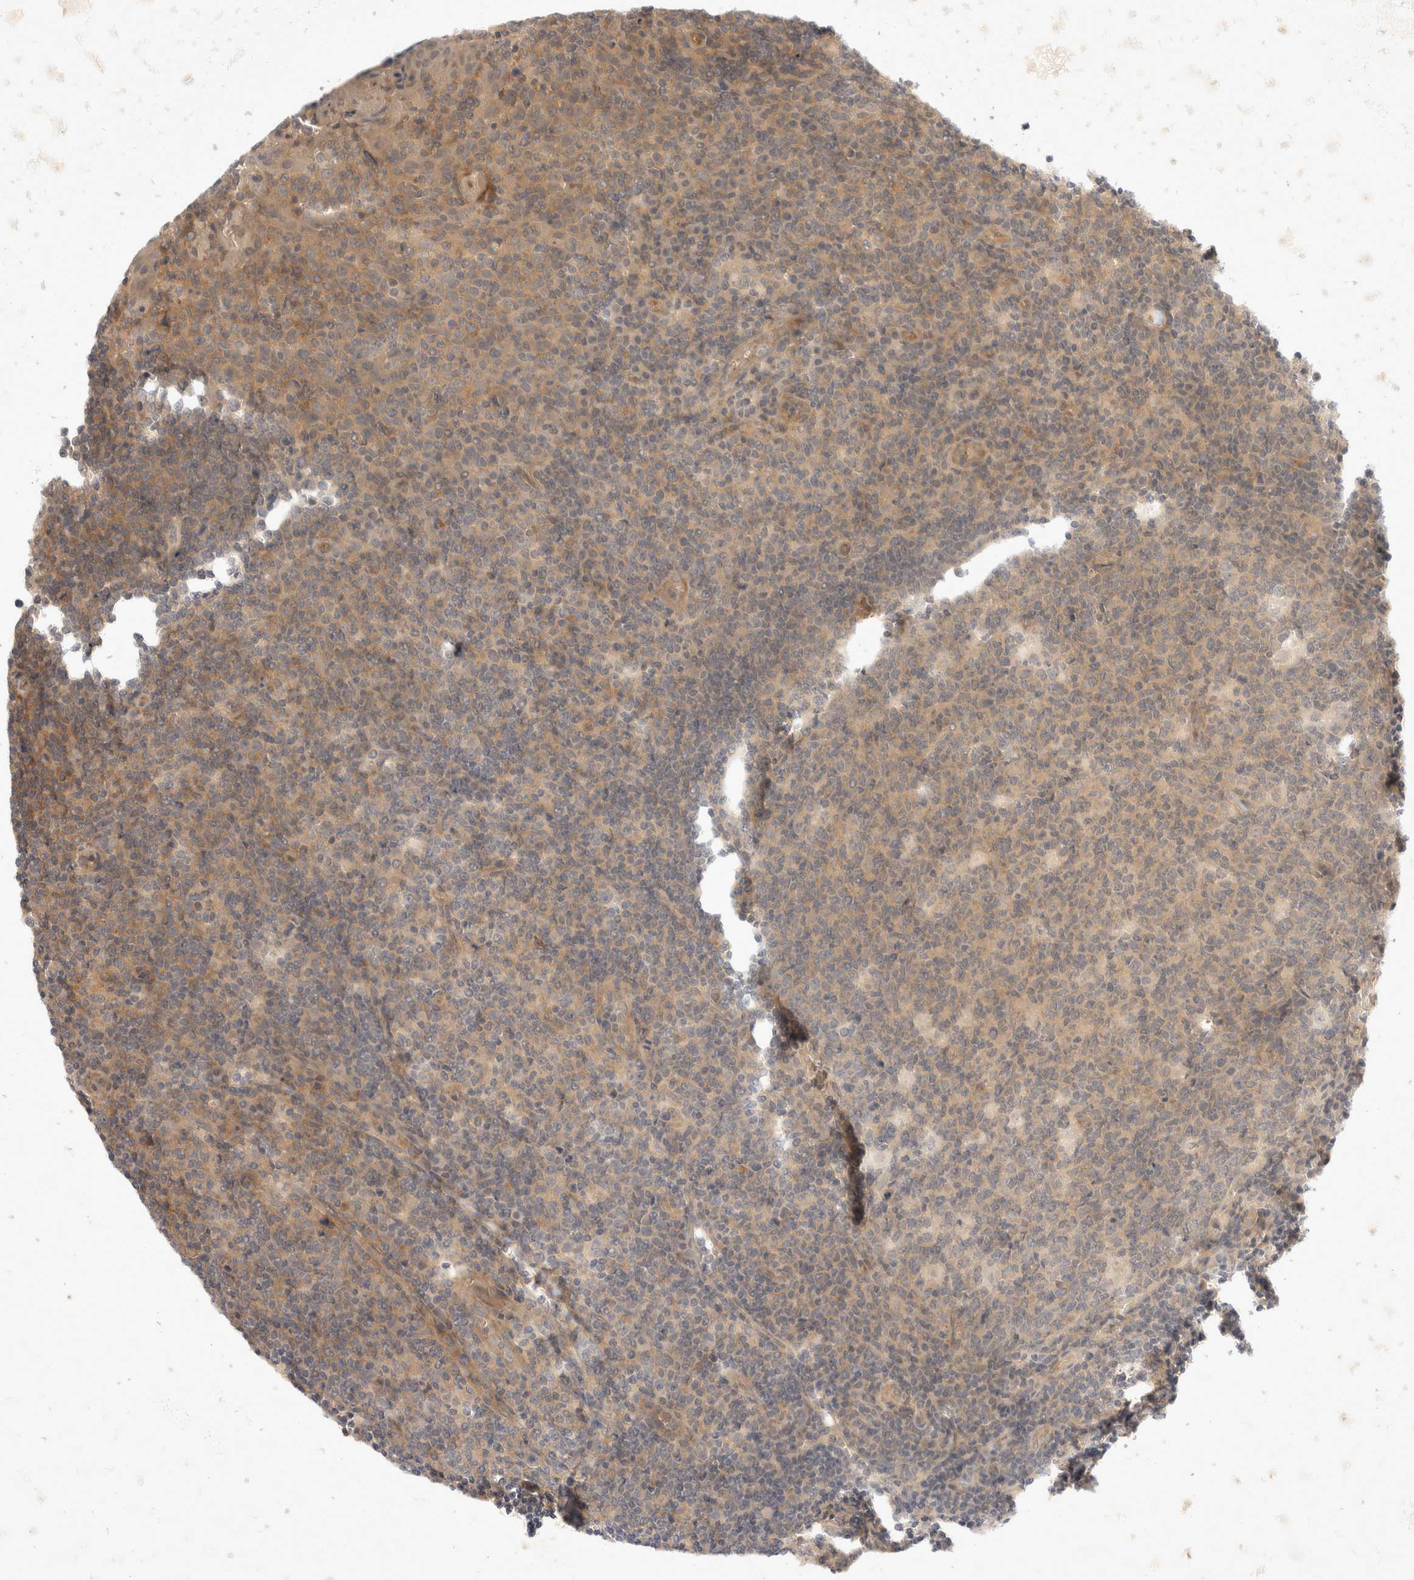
{"staining": {"intensity": "moderate", "quantity": "25%-75%", "location": "cytoplasmic/membranous"}, "tissue": "tonsil", "cell_type": "Germinal center cells", "image_type": "normal", "snomed": [{"axis": "morphology", "description": "Normal tissue, NOS"}, {"axis": "topography", "description": "Tonsil"}], "caption": "Immunohistochemistry (IHC) of unremarkable tonsil reveals medium levels of moderate cytoplasmic/membranous positivity in about 25%-75% of germinal center cells.", "gene": "EIF4G3", "patient": {"sex": "female", "age": 19}}